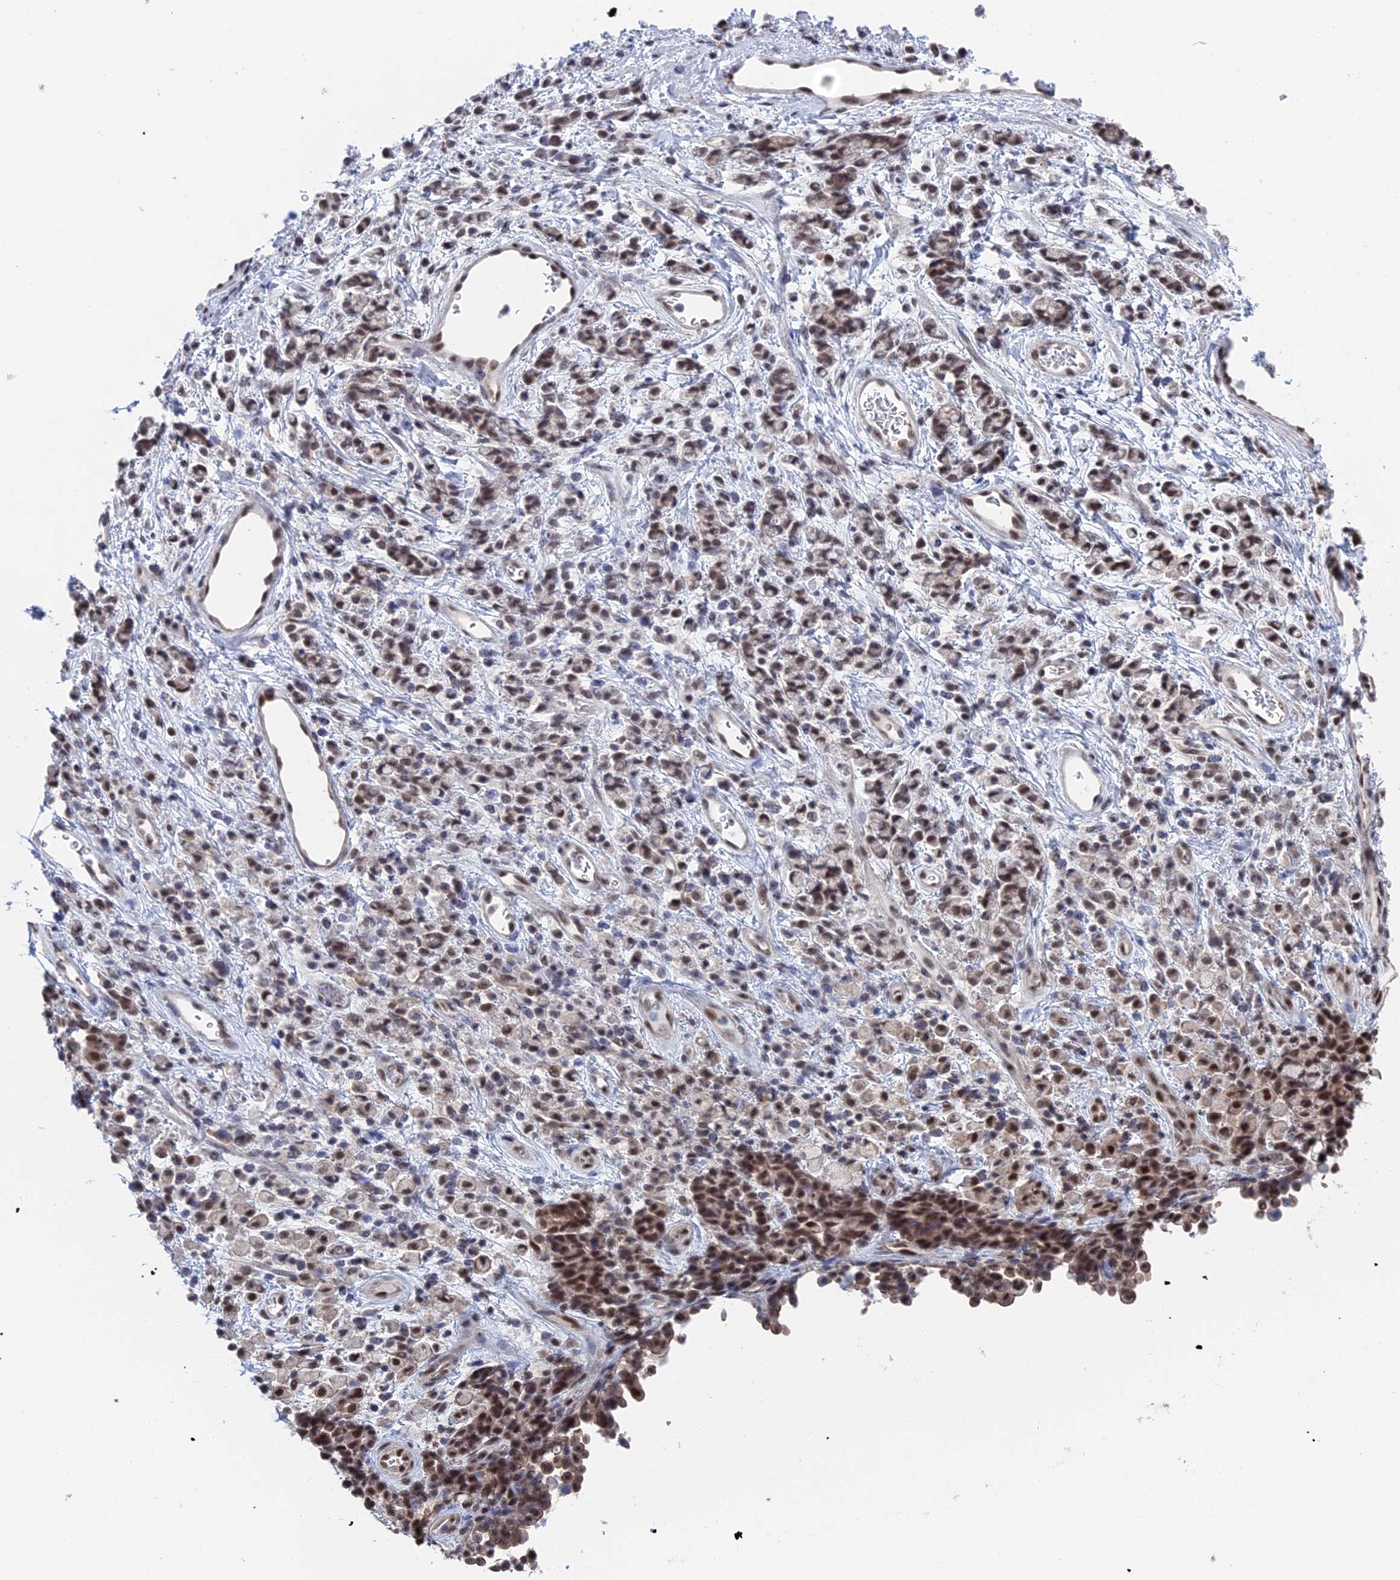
{"staining": {"intensity": "moderate", "quantity": ">75%", "location": "nuclear"}, "tissue": "stomach cancer", "cell_type": "Tumor cells", "image_type": "cancer", "snomed": [{"axis": "morphology", "description": "Adenocarcinoma, NOS"}, {"axis": "topography", "description": "Stomach"}], "caption": "Approximately >75% of tumor cells in human stomach cancer exhibit moderate nuclear protein expression as visualized by brown immunohistochemical staining.", "gene": "TSSC4", "patient": {"sex": "female", "age": 60}}